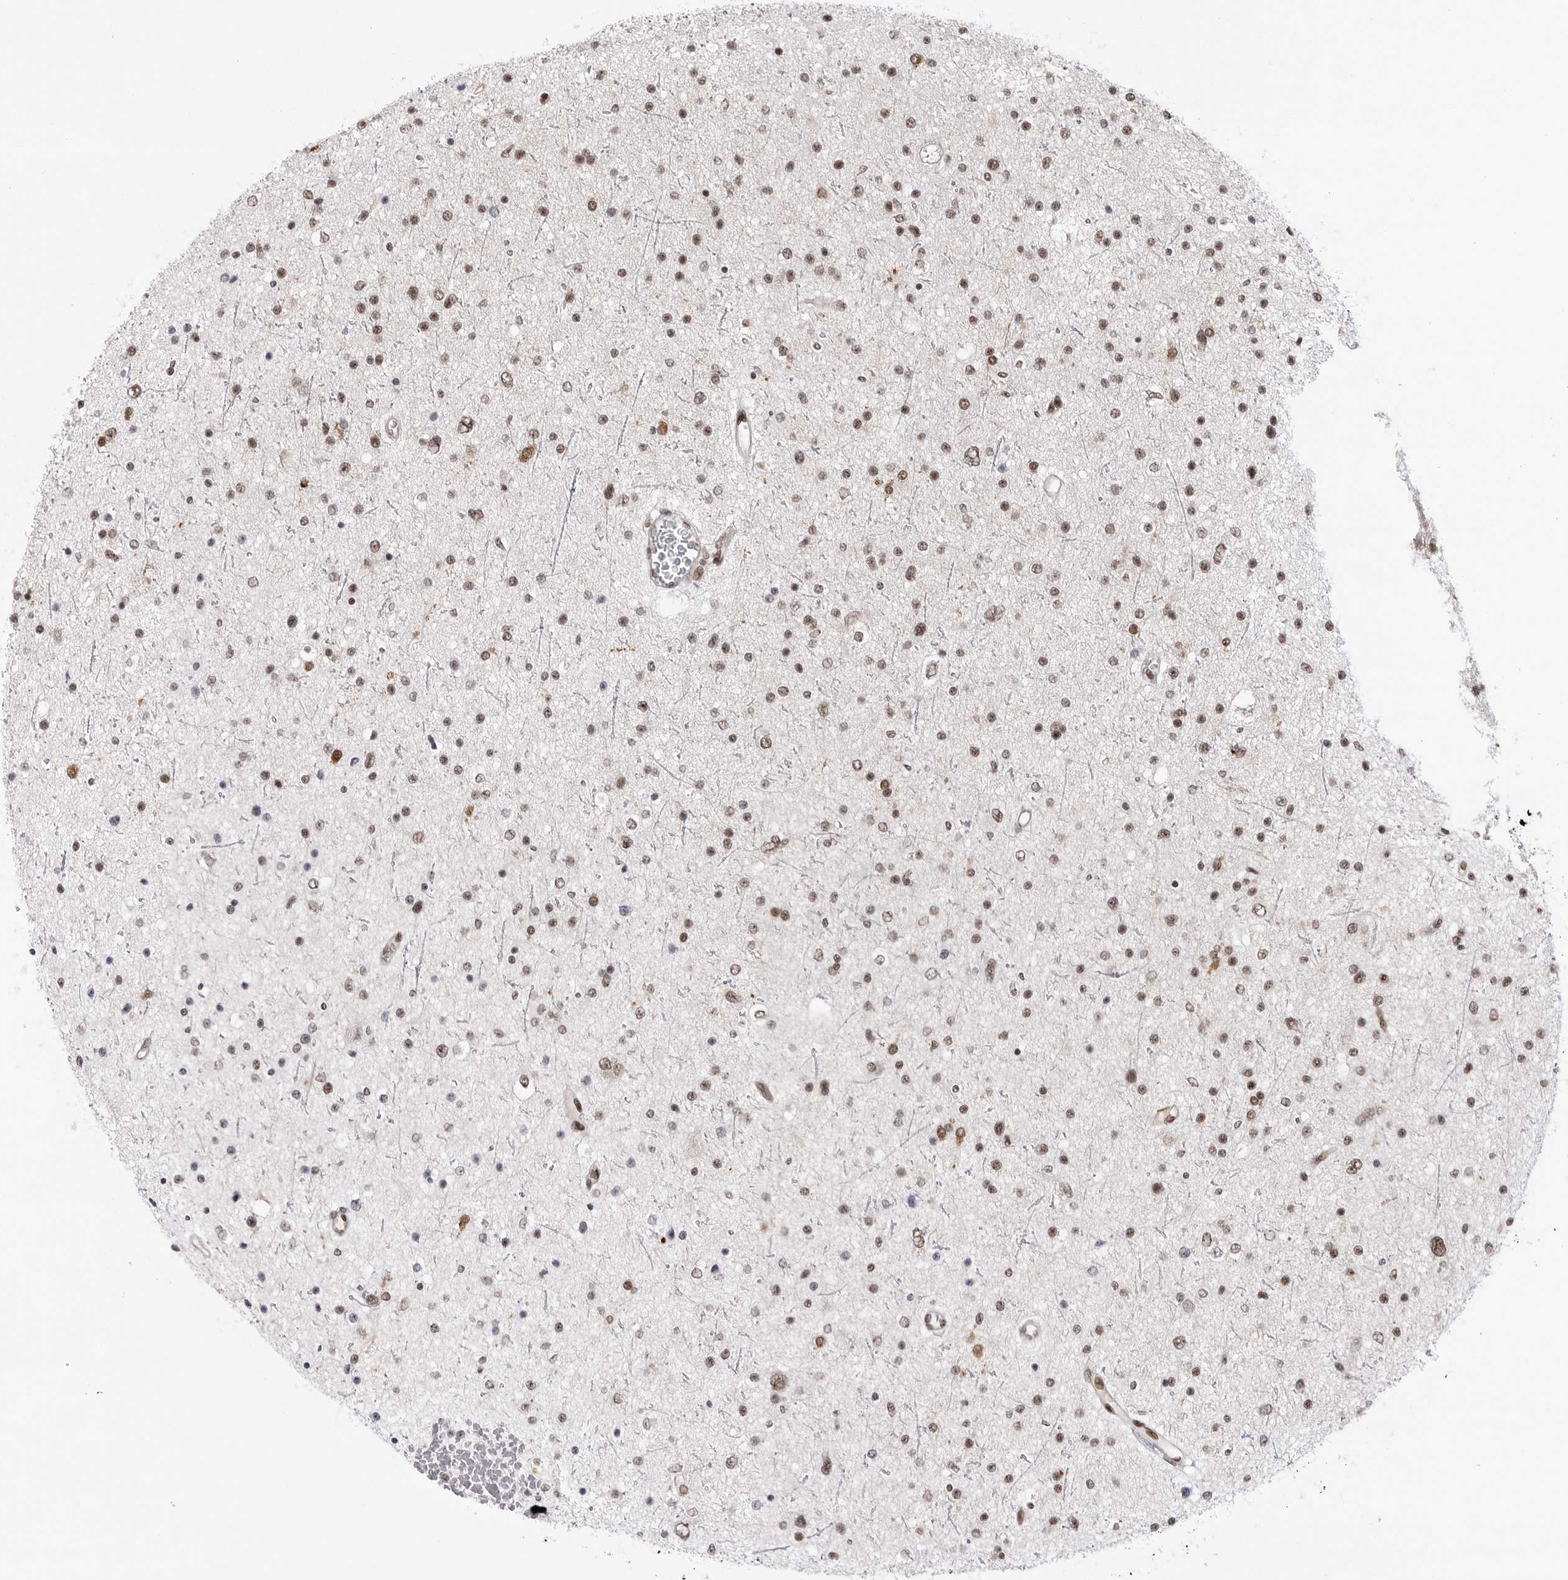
{"staining": {"intensity": "moderate", "quantity": ">75%", "location": "nuclear"}, "tissue": "glioma", "cell_type": "Tumor cells", "image_type": "cancer", "snomed": [{"axis": "morphology", "description": "Glioma, malignant, Low grade"}, {"axis": "topography", "description": "Brain"}], "caption": "Human glioma stained with a protein marker shows moderate staining in tumor cells.", "gene": "TRIM66", "patient": {"sex": "female", "age": 37}}